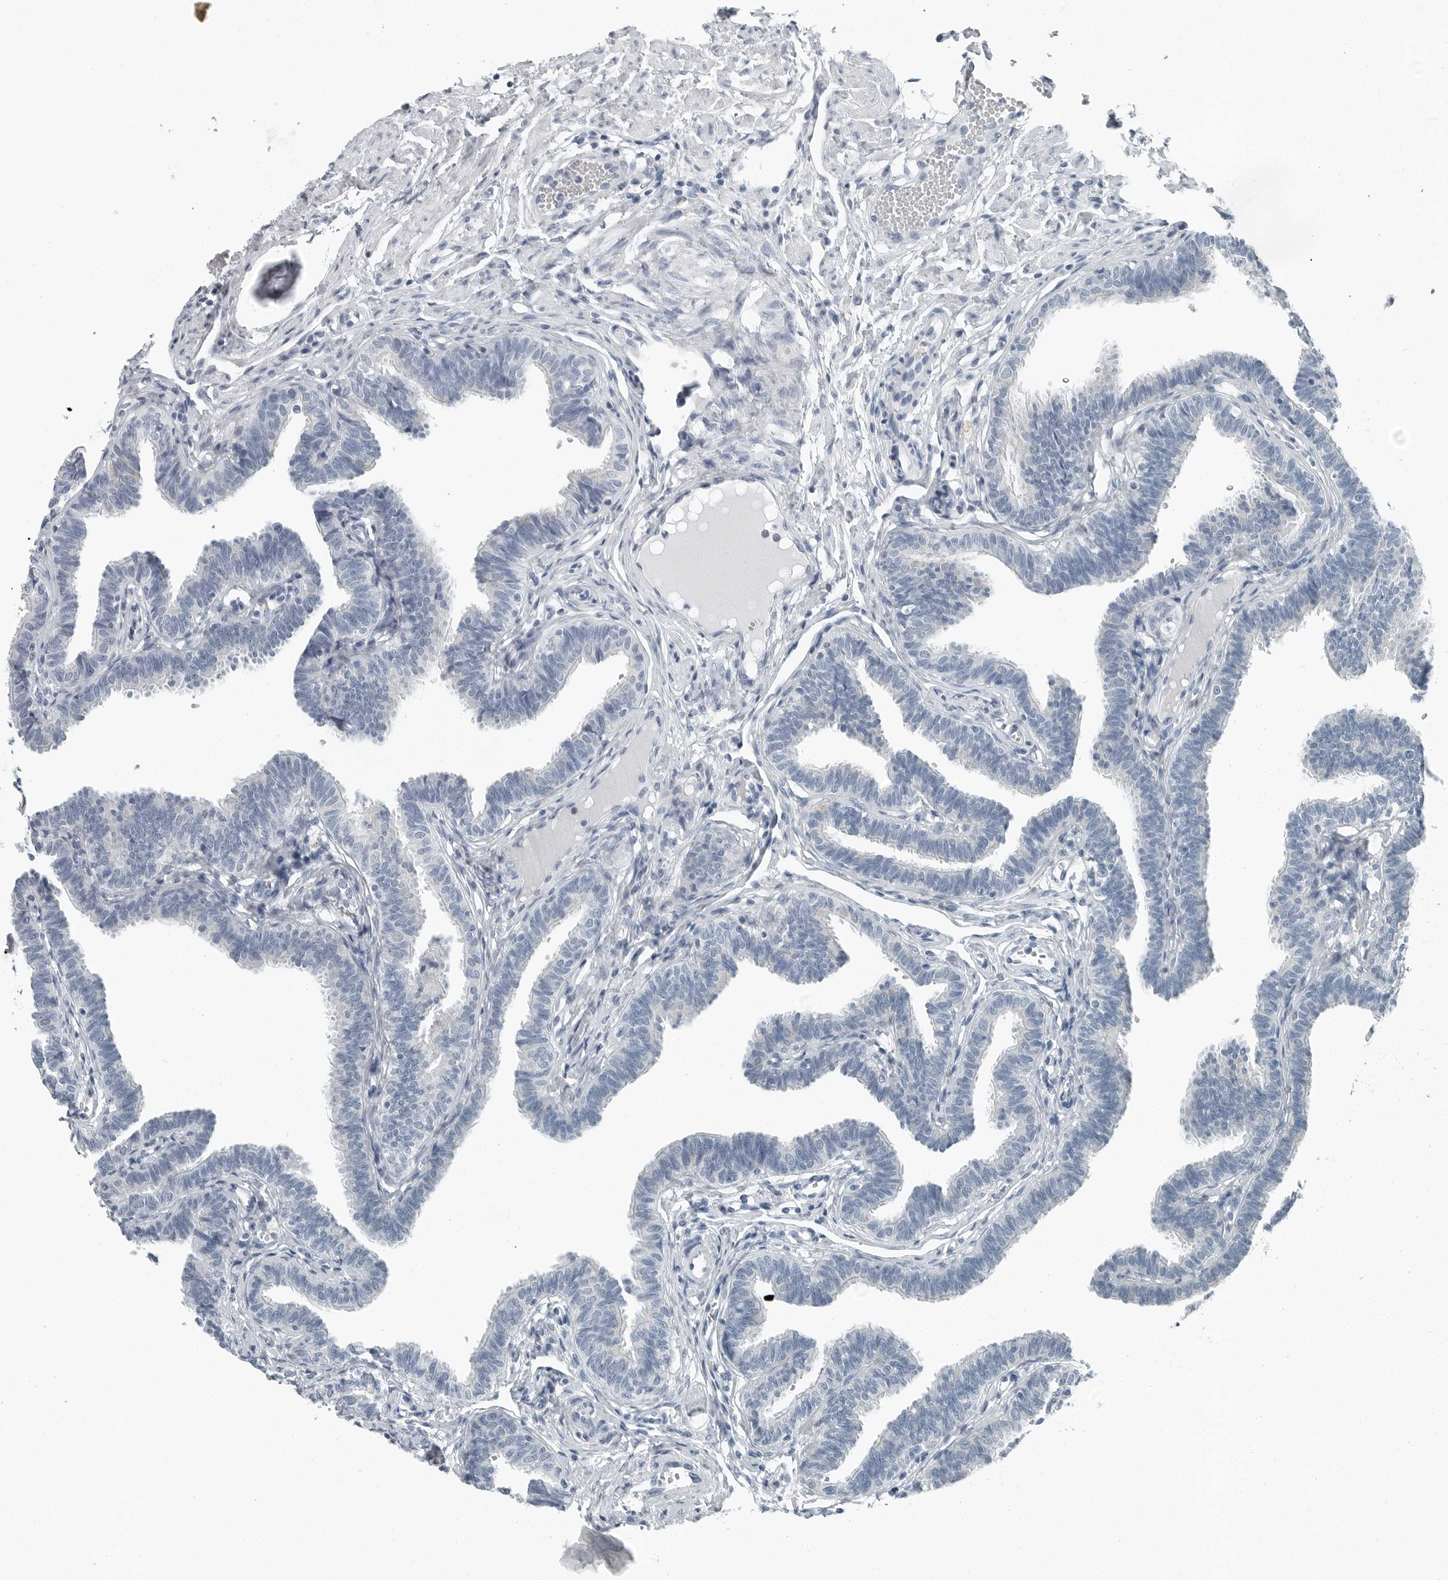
{"staining": {"intensity": "negative", "quantity": "none", "location": "none"}, "tissue": "fallopian tube", "cell_type": "Glandular cells", "image_type": "normal", "snomed": [{"axis": "morphology", "description": "Normal tissue, NOS"}, {"axis": "topography", "description": "Fallopian tube"}, {"axis": "topography", "description": "Ovary"}], "caption": "Glandular cells show no significant staining in normal fallopian tube. (DAB (3,3'-diaminobenzidine) immunohistochemistry (IHC) visualized using brightfield microscopy, high magnification).", "gene": "ZPBP2", "patient": {"sex": "female", "age": 23}}